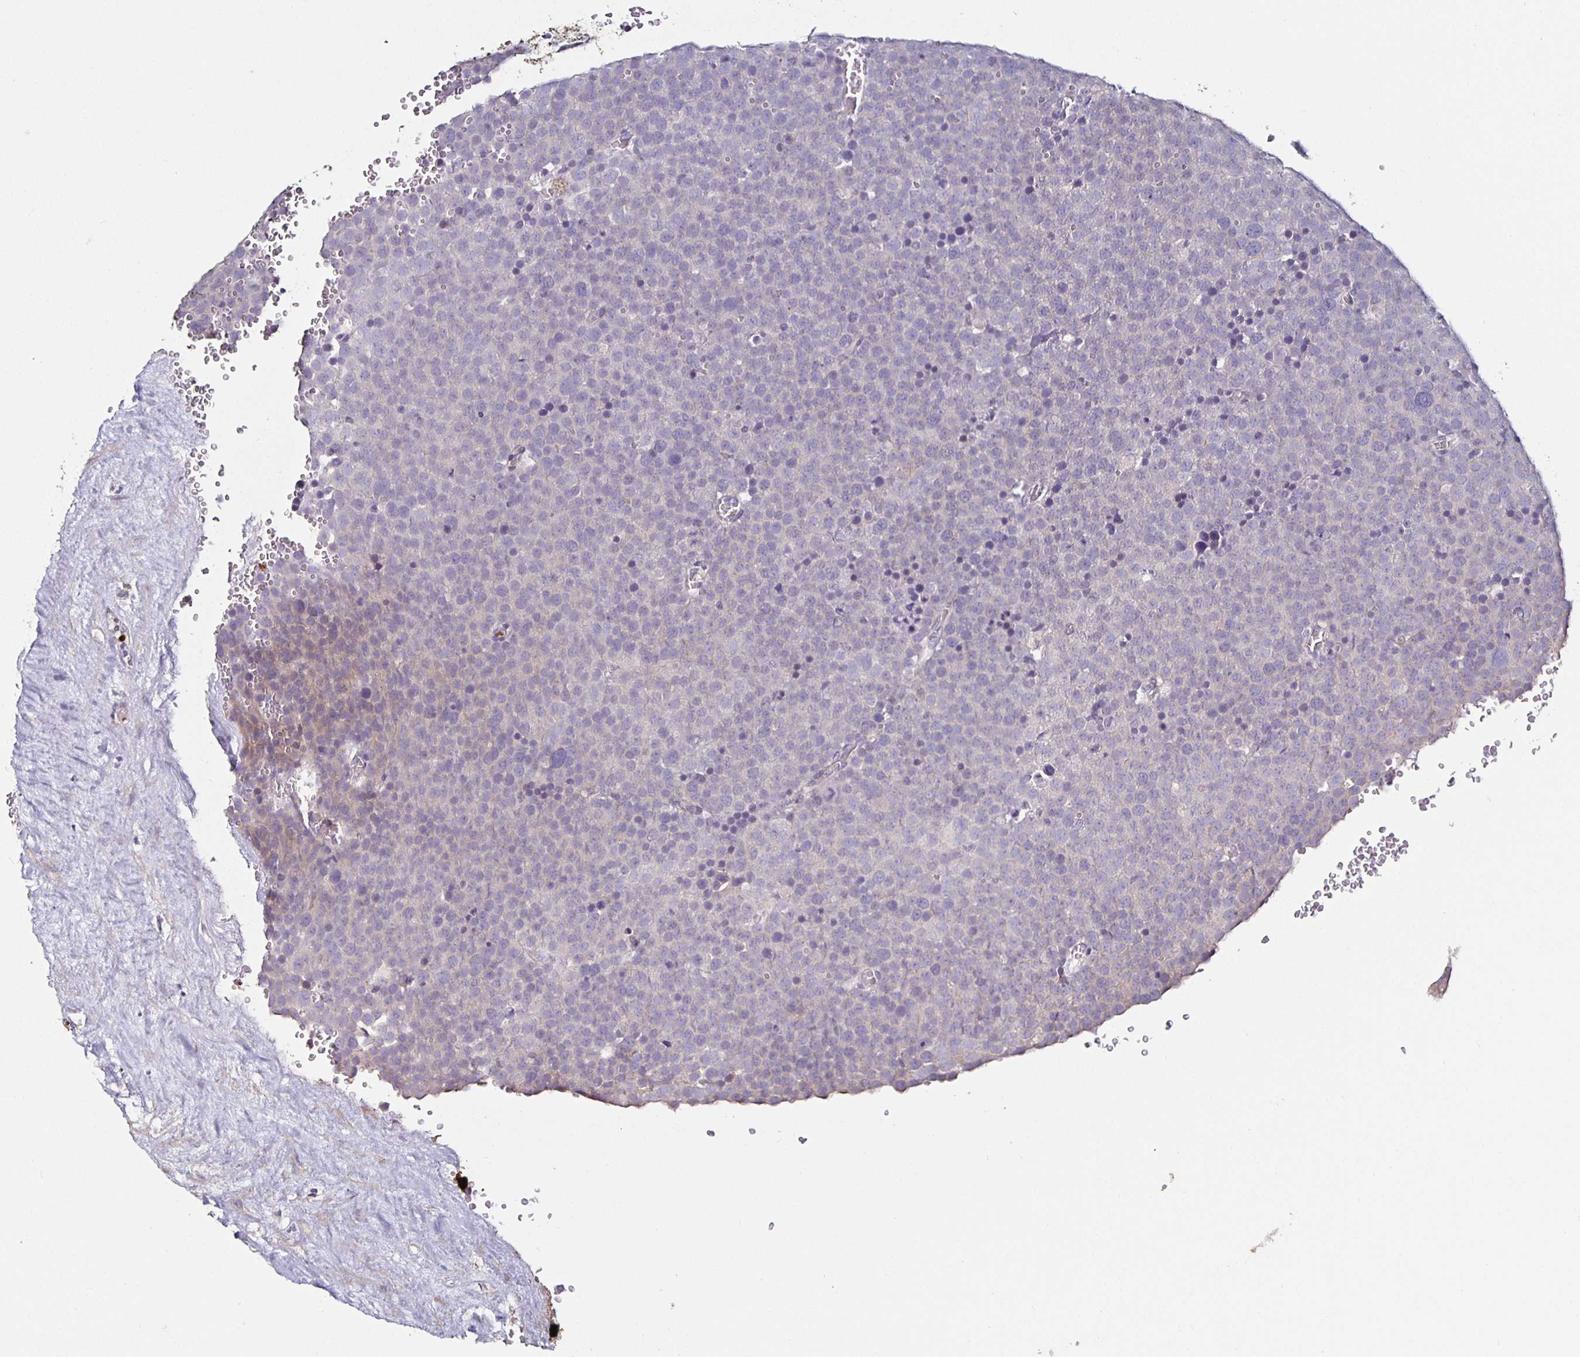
{"staining": {"intensity": "negative", "quantity": "none", "location": "none"}, "tissue": "testis cancer", "cell_type": "Tumor cells", "image_type": "cancer", "snomed": [{"axis": "morphology", "description": "Seminoma, NOS"}, {"axis": "topography", "description": "Testis"}], "caption": "This is a image of immunohistochemistry staining of testis cancer (seminoma), which shows no expression in tumor cells.", "gene": "TLR4", "patient": {"sex": "male", "age": 71}}